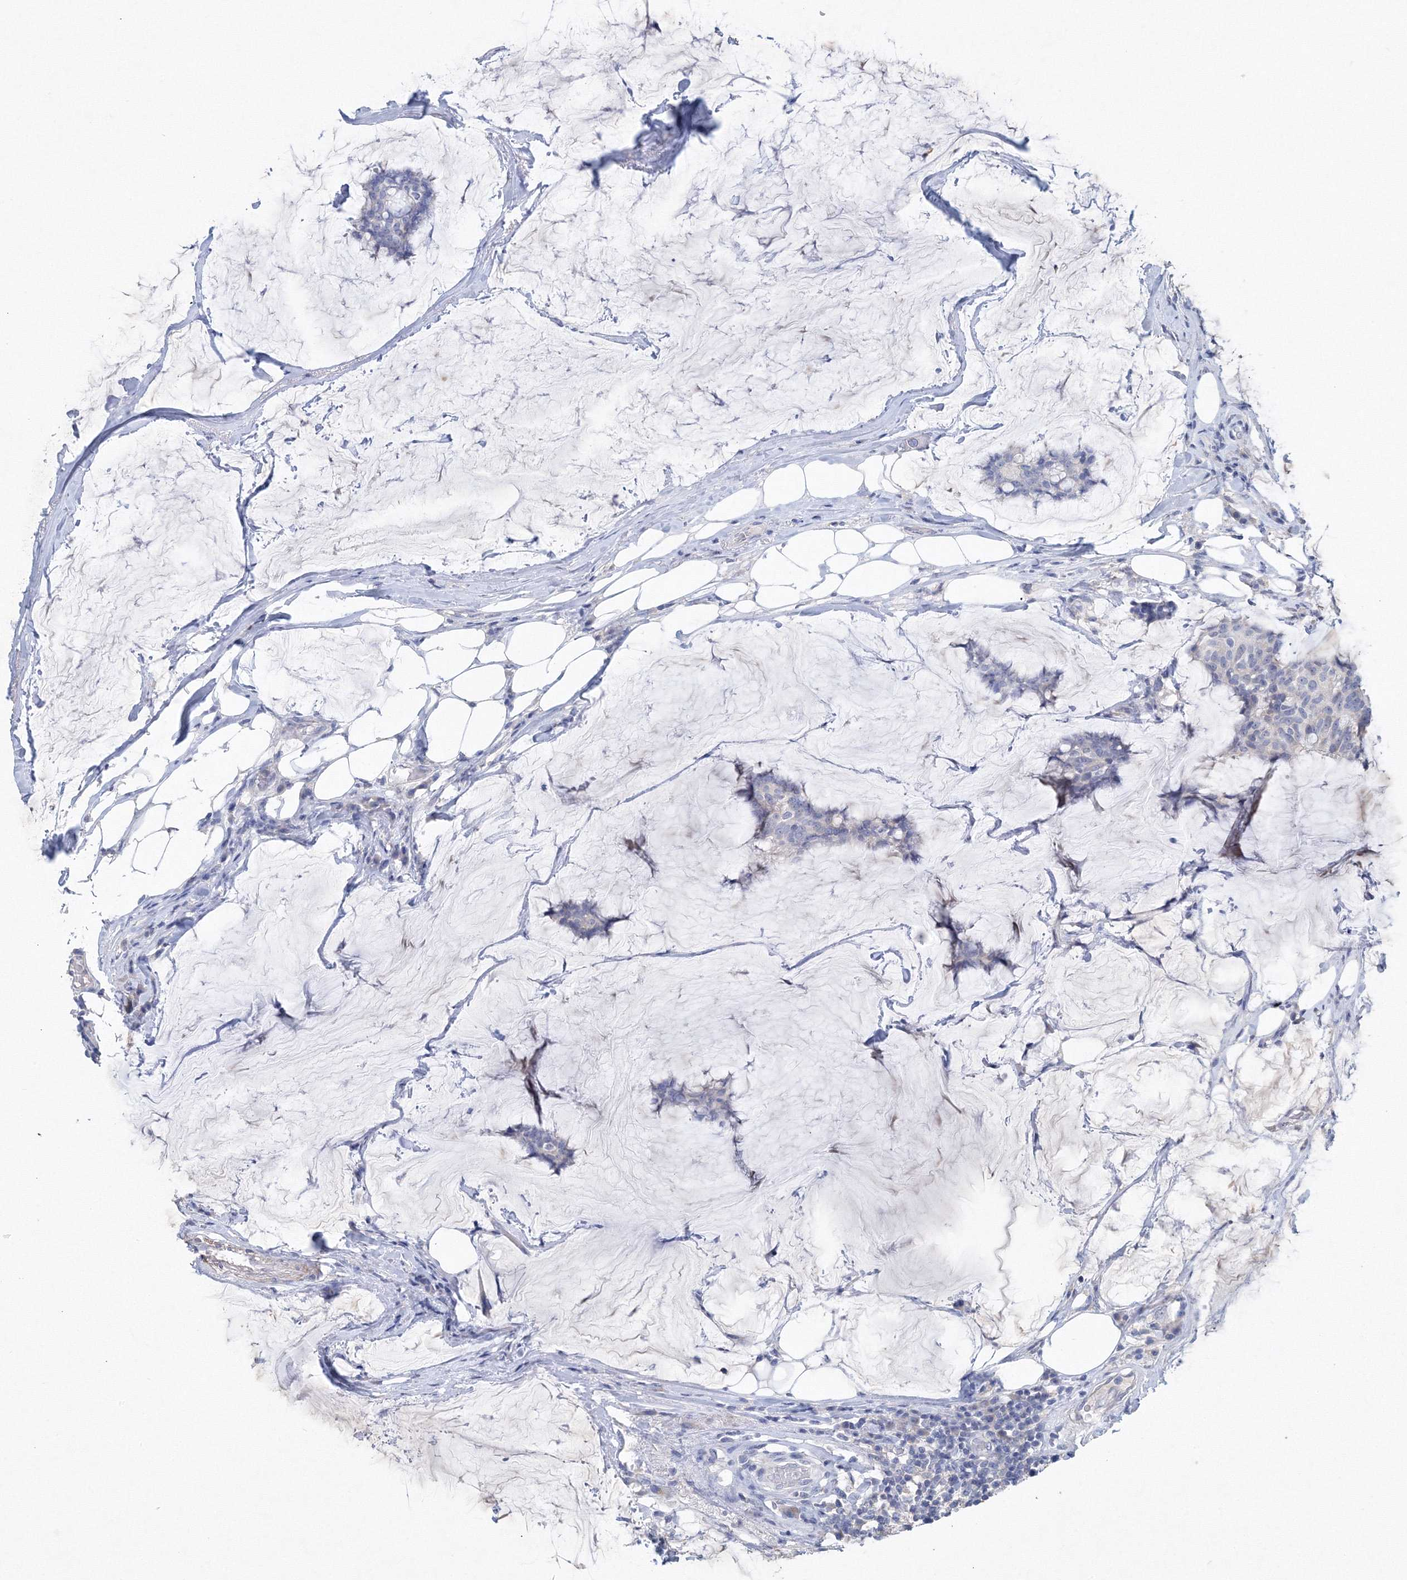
{"staining": {"intensity": "negative", "quantity": "none", "location": "none"}, "tissue": "breast cancer", "cell_type": "Tumor cells", "image_type": "cancer", "snomed": [{"axis": "morphology", "description": "Duct carcinoma"}, {"axis": "topography", "description": "Breast"}], "caption": "Tumor cells are negative for brown protein staining in breast cancer (invasive ductal carcinoma).", "gene": "OSBPL6", "patient": {"sex": "female", "age": 93}}